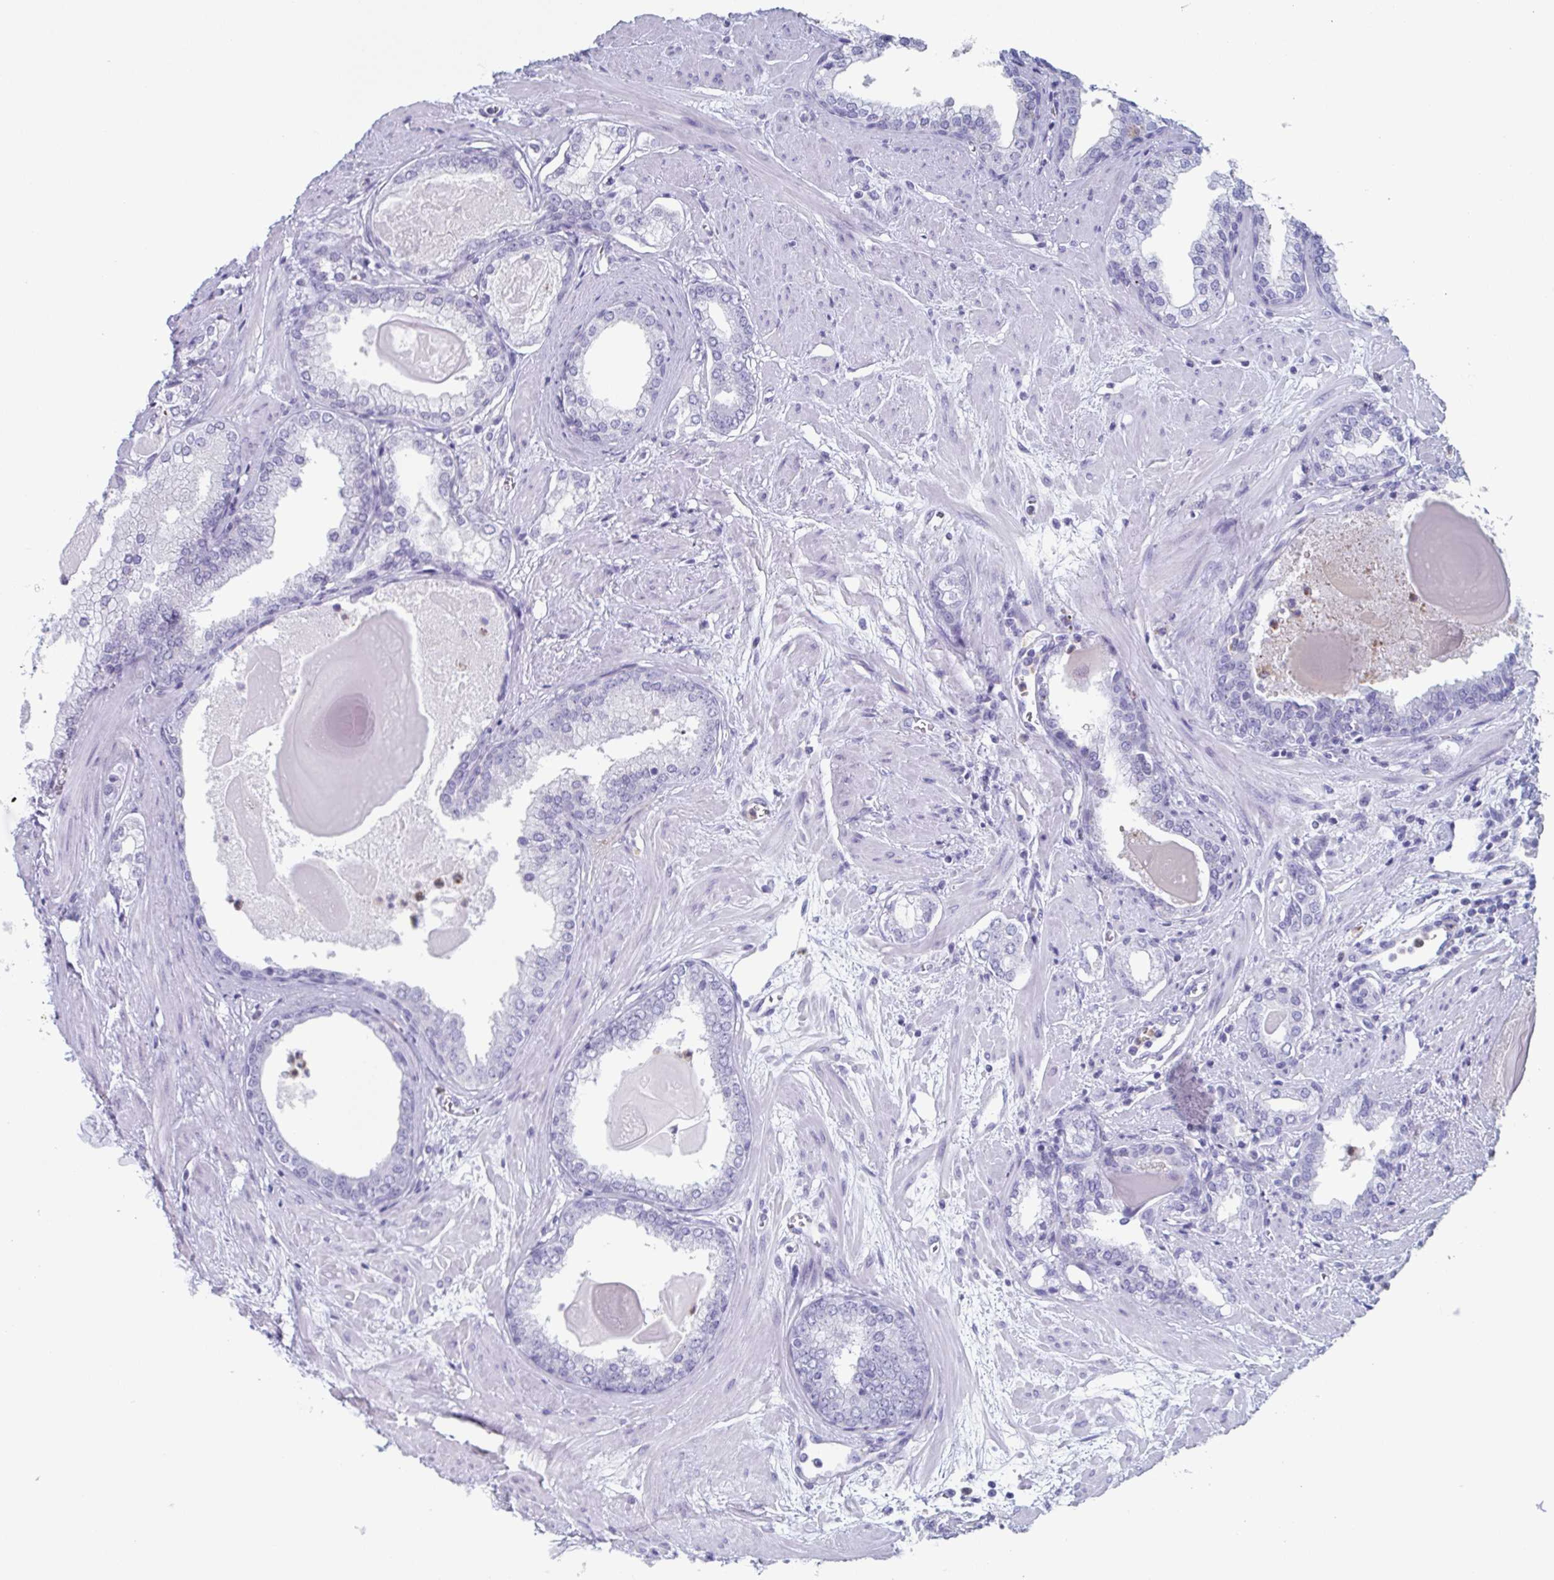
{"staining": {"intensity": "negative", "quantity": "none", "location": "none"}, "tissue": "prostate cancer", "cell_type": "Tumor cells", "image_type": "cancer", "snomed": [{"axis": "morphology", "description": "Adenocarcinoma, Low grade"}, {"axis": "topography", "description": "Prostate"}], "caption": "Tumor cells show no significant protein positivity in low-grade adenocarcinoma (prostate).", "gene": "BPI", "patient": {"sex": "male", "age": 64}}